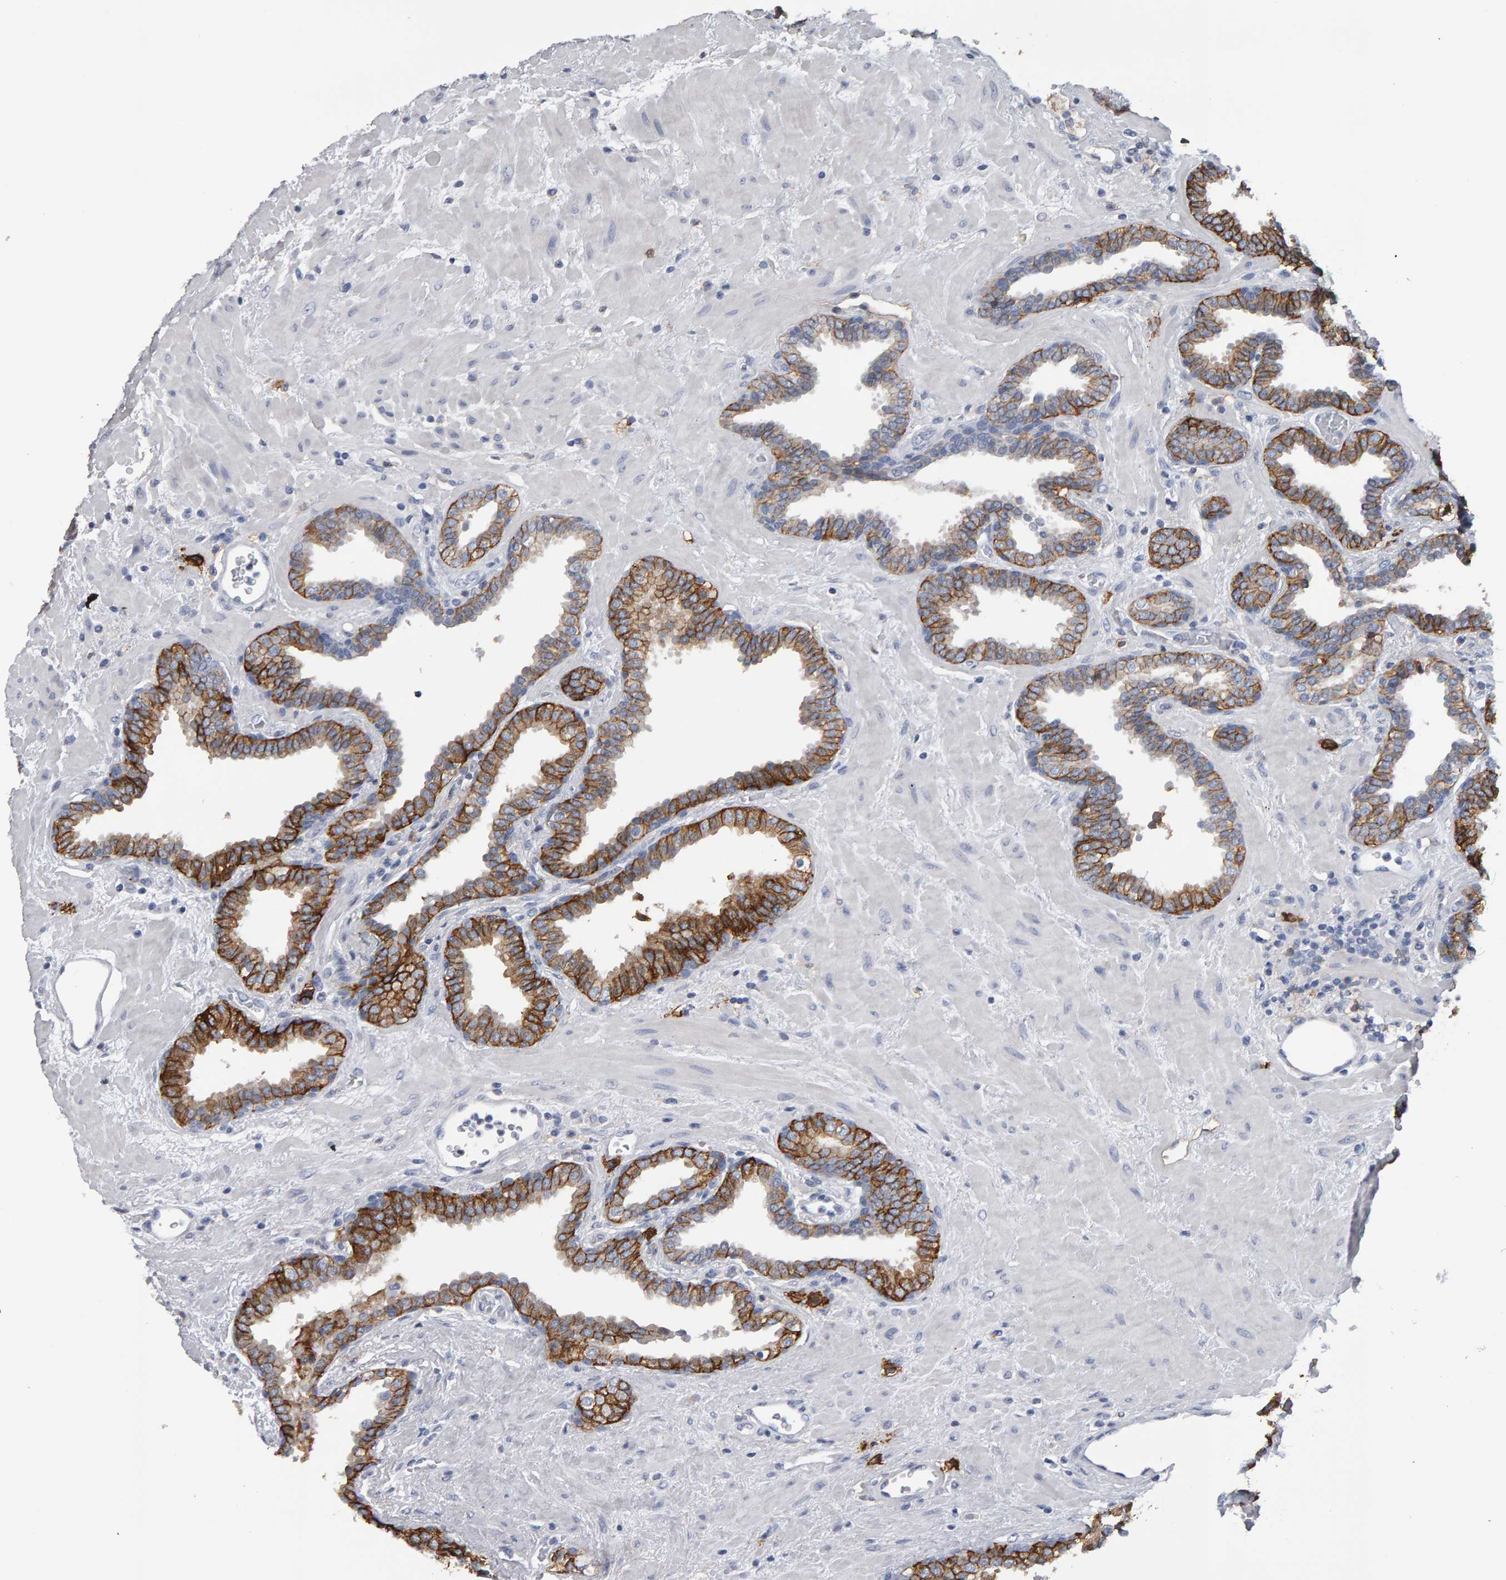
{"staining": {"intensity": "strong", "quantity": ">75%", "location": "cytoplasmic/membranous"}, "tissue": "prostate", "cell_type": "Glandular cells", "image_type": "normal", "snomed": [{"axis": "morphology", "description": "Normal tissue, NOS"}, {"axis": "topography", "description": "Prostate"}], "caption": "Brown immunohistochemical staining in unremarkable human prostate demonstrates strong cytoplasmic/membranous staining in approximately >75% of glandular cells. (DAB (3,3'-diaminobenzidine) IHC with brightfield microscopy, high magnification).", "gene": "CD38", "patient": {"sex": "male", "age": 51}}